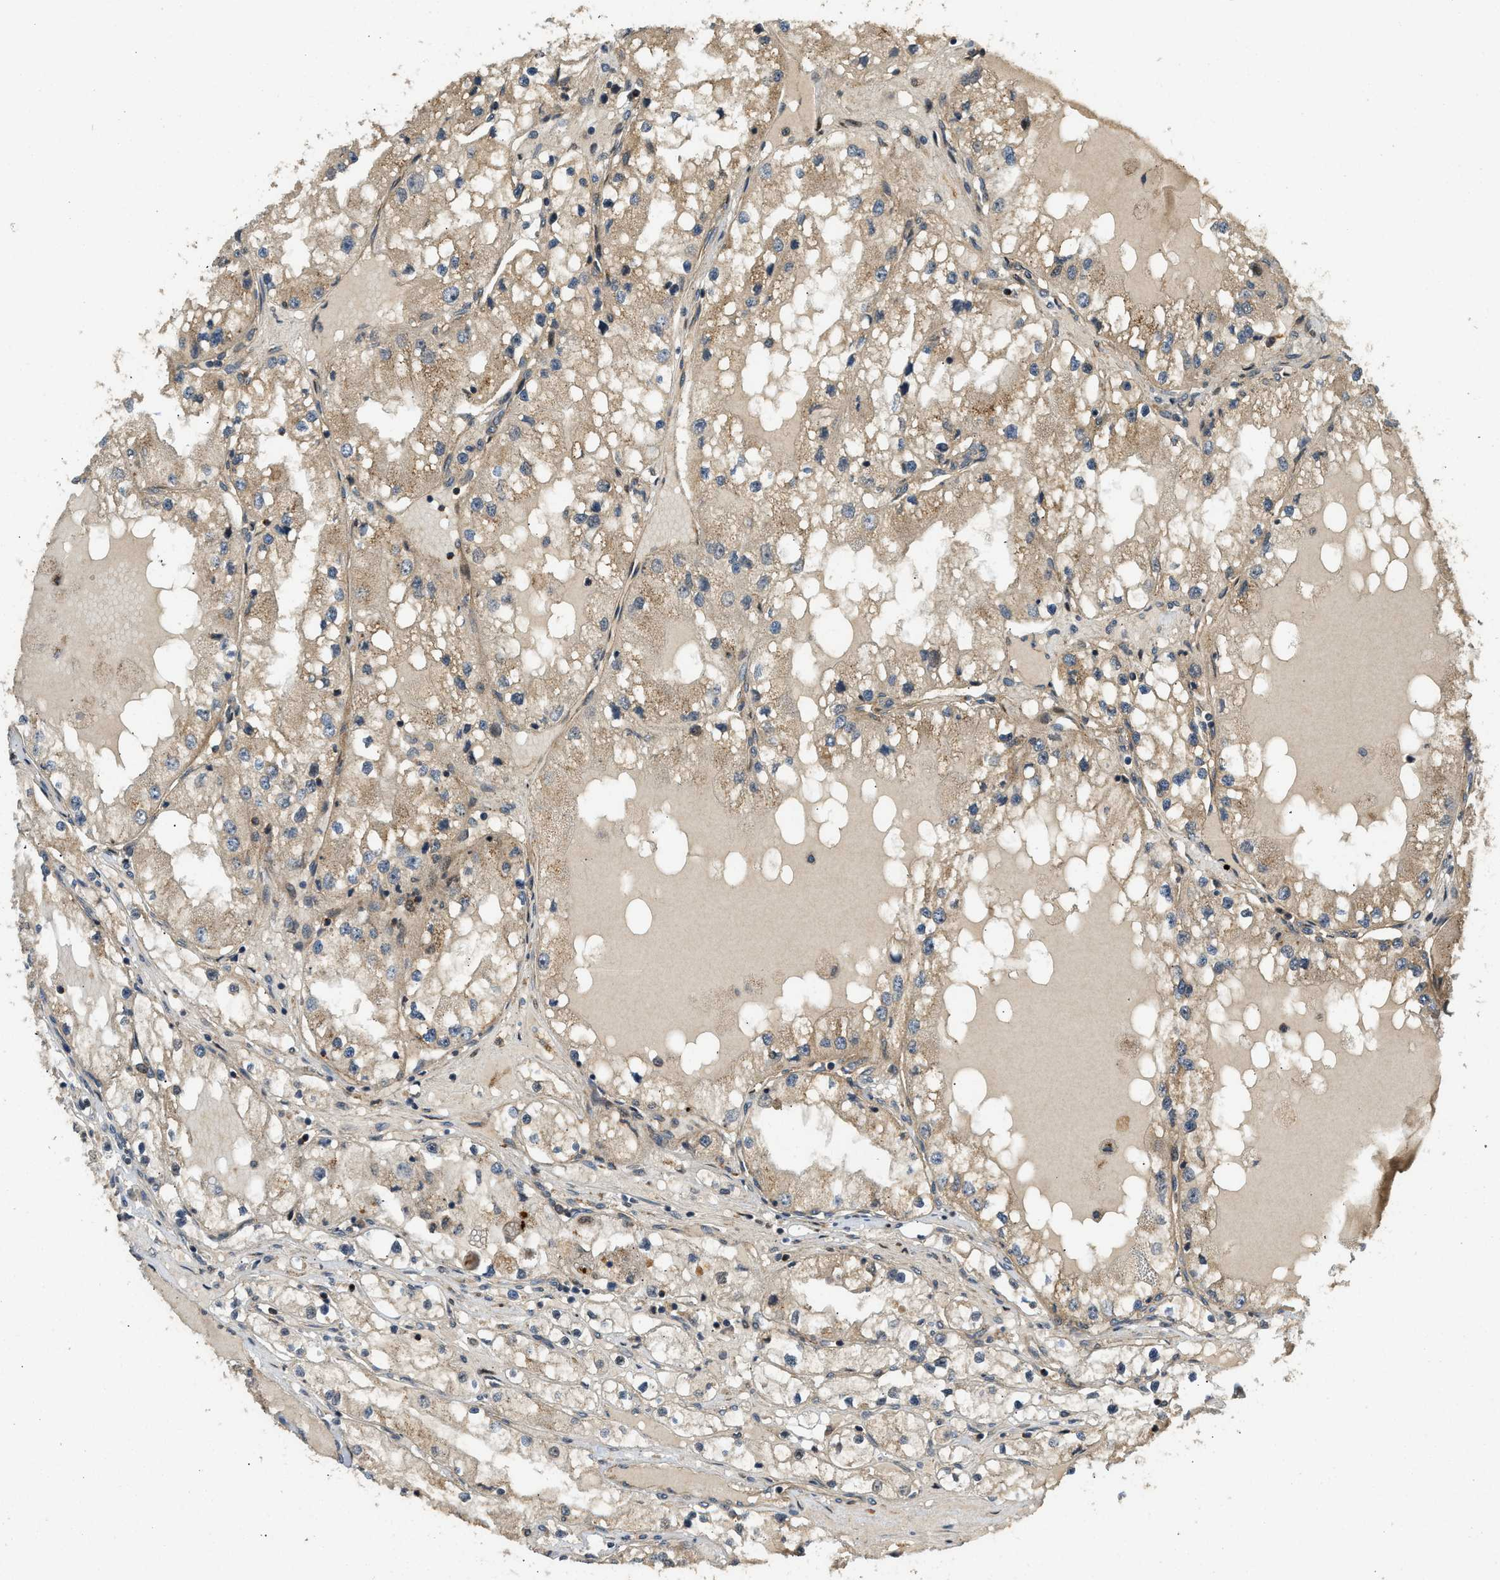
{"staining": {"intensity": "moderate", "quantity": ">75%", "location": "cytoplasmic/membranous"}, "tissue": "renal cancer", "cell_type": "Tumor cells", "image_type": "cancer", "snomed": [{"axis": "morphology", "description": "Adenocarcinoma, NOS"}, {"axis": "topography", "description": "Kidney"}], "caption": "The photomicrograph demonstrates immunohistochemical staining of renal adenocarcinoma. There is moderate cytoplasmic/membranous staining is appreciated in about >75% of tumor cells. The protein is shown in brown color, while the nuclei are stained blue.", "gene": "GET1", "patient": {"sex": "male", "age": 68}}